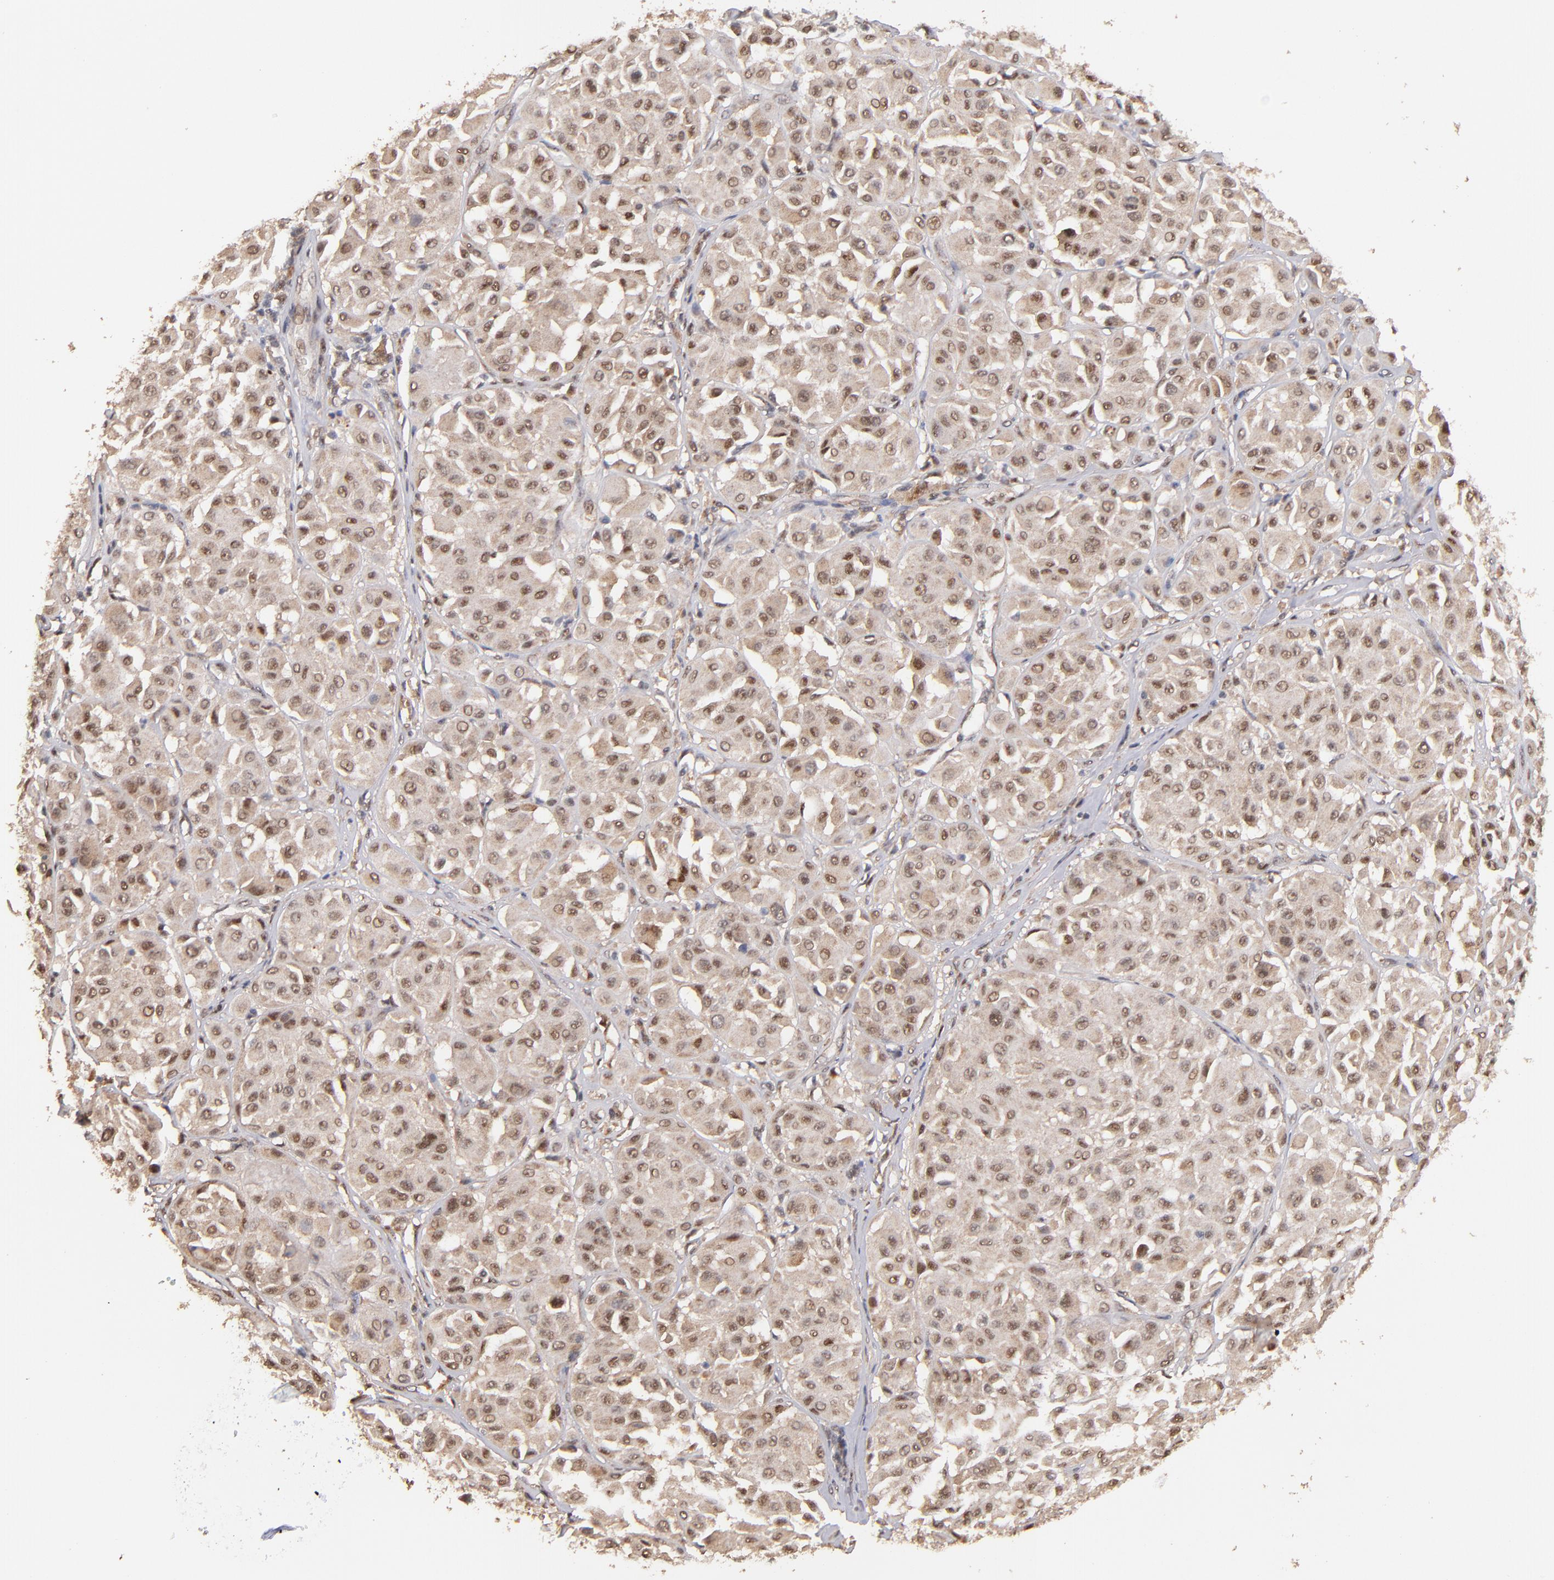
{"staining": {"intensity": "weak", "quantity": ">75%", "location": "cytoplasmic/membranous,nuclear"}, "tissue": "melanoma", "cell_type": "Tumor cells", "image_type": "cancer", "snomed": [{"axis": "morphology", "description": "Malignant melanoma, Metastatic site"}, {"axis": "topography", "description": "Soft tissue"}], "caption": "The photomicrograph reveals a brown stain indicating the presence of a protein in the cytoplasmic/membranous and nuclear of tumor cells in malignant melanoma (metastatic site).", "gene": "EAPP", "patient": {"sex": "male", "age": 41}}